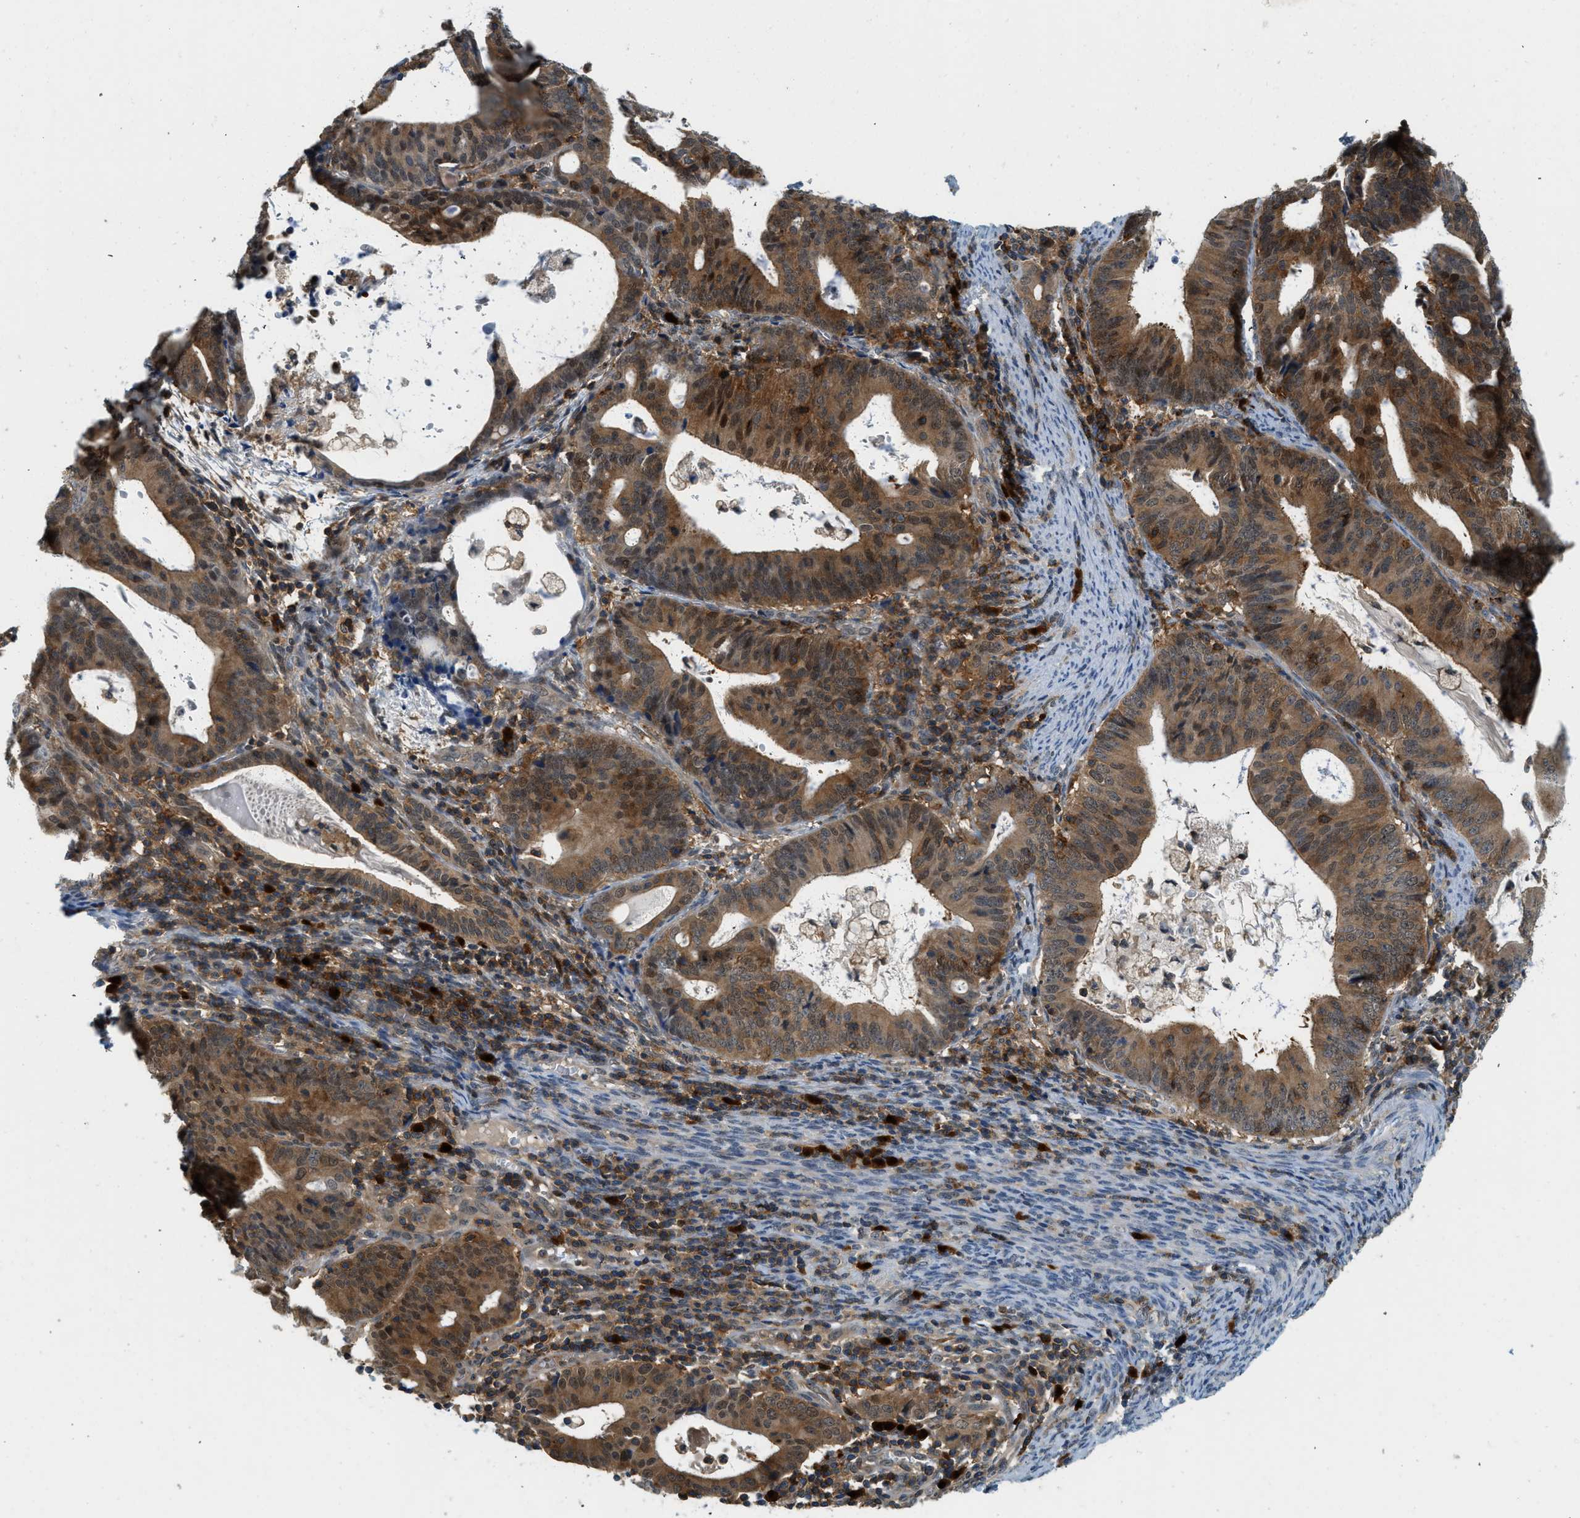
{"staining": {"intensity": "moderate", "quantity": ">75%", "location": "cytoplasmic/membranous,nuclear"}, "tissue": "endometrial cancer", "cell_type": "Tumor cells", "image_type": "cancer", "snomed": [{"axis": "morphology", "description": "Adenocarcinoma, NOS"}, {"axis": "topography", "description": "Uterus"}], "caption": "DAB (3,3'-diaminobenzidine) immunohistochemical staining of adenocarcinoma (endometrial) reveals moderate cytoplasmic/membranous and nuclear protein positivity in approximately >75% of tumor cells. (DAB = brown stain, brightfield microscopy at high magnification).", "gene": "GMPPB", "patient": {"sex": "female", "age": 83}}